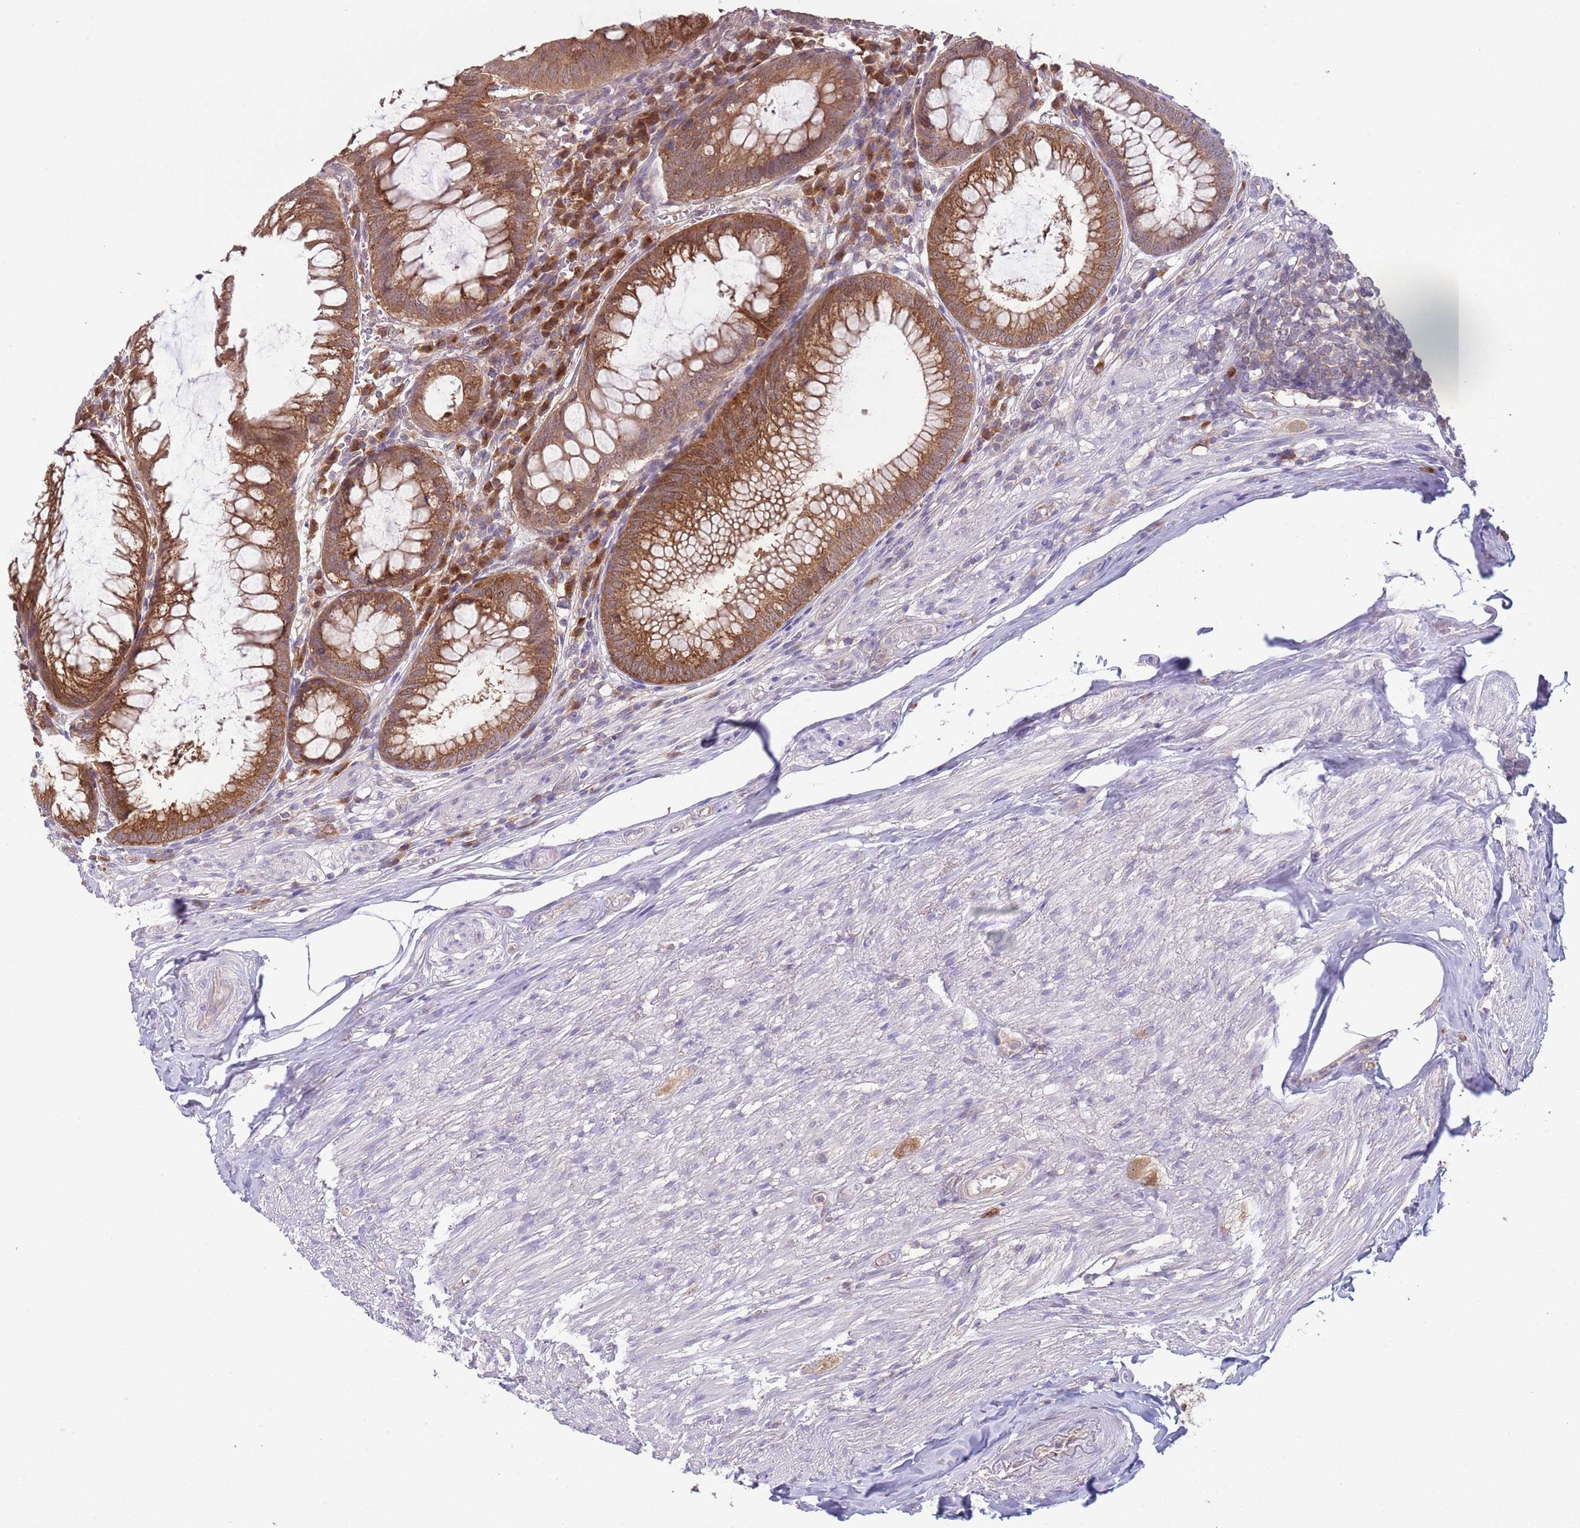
{"staining": {"intensity": "moderate", "quantity": ">75%", "location": "cytoplasmic/membranous"}, "tissue": "appendix", "cell_type": "Glandular cells", "image_type": "normal", "snomed": [{"axis": "morphology", "description": "Normal tissue, NOS"}, {"axis": "topography", "description": "Appendix"}], "caption": "Immunohistochemical staining of unremarkable appendix exhibits >75% levels of moderate cytoplasmic/membranous protein staining in about >75% of glandular cells. (Brightfield microscopy of DAB IHC at high magnification).", "gene": "COPE", "patient": {"sex": "male", "age": 83}}